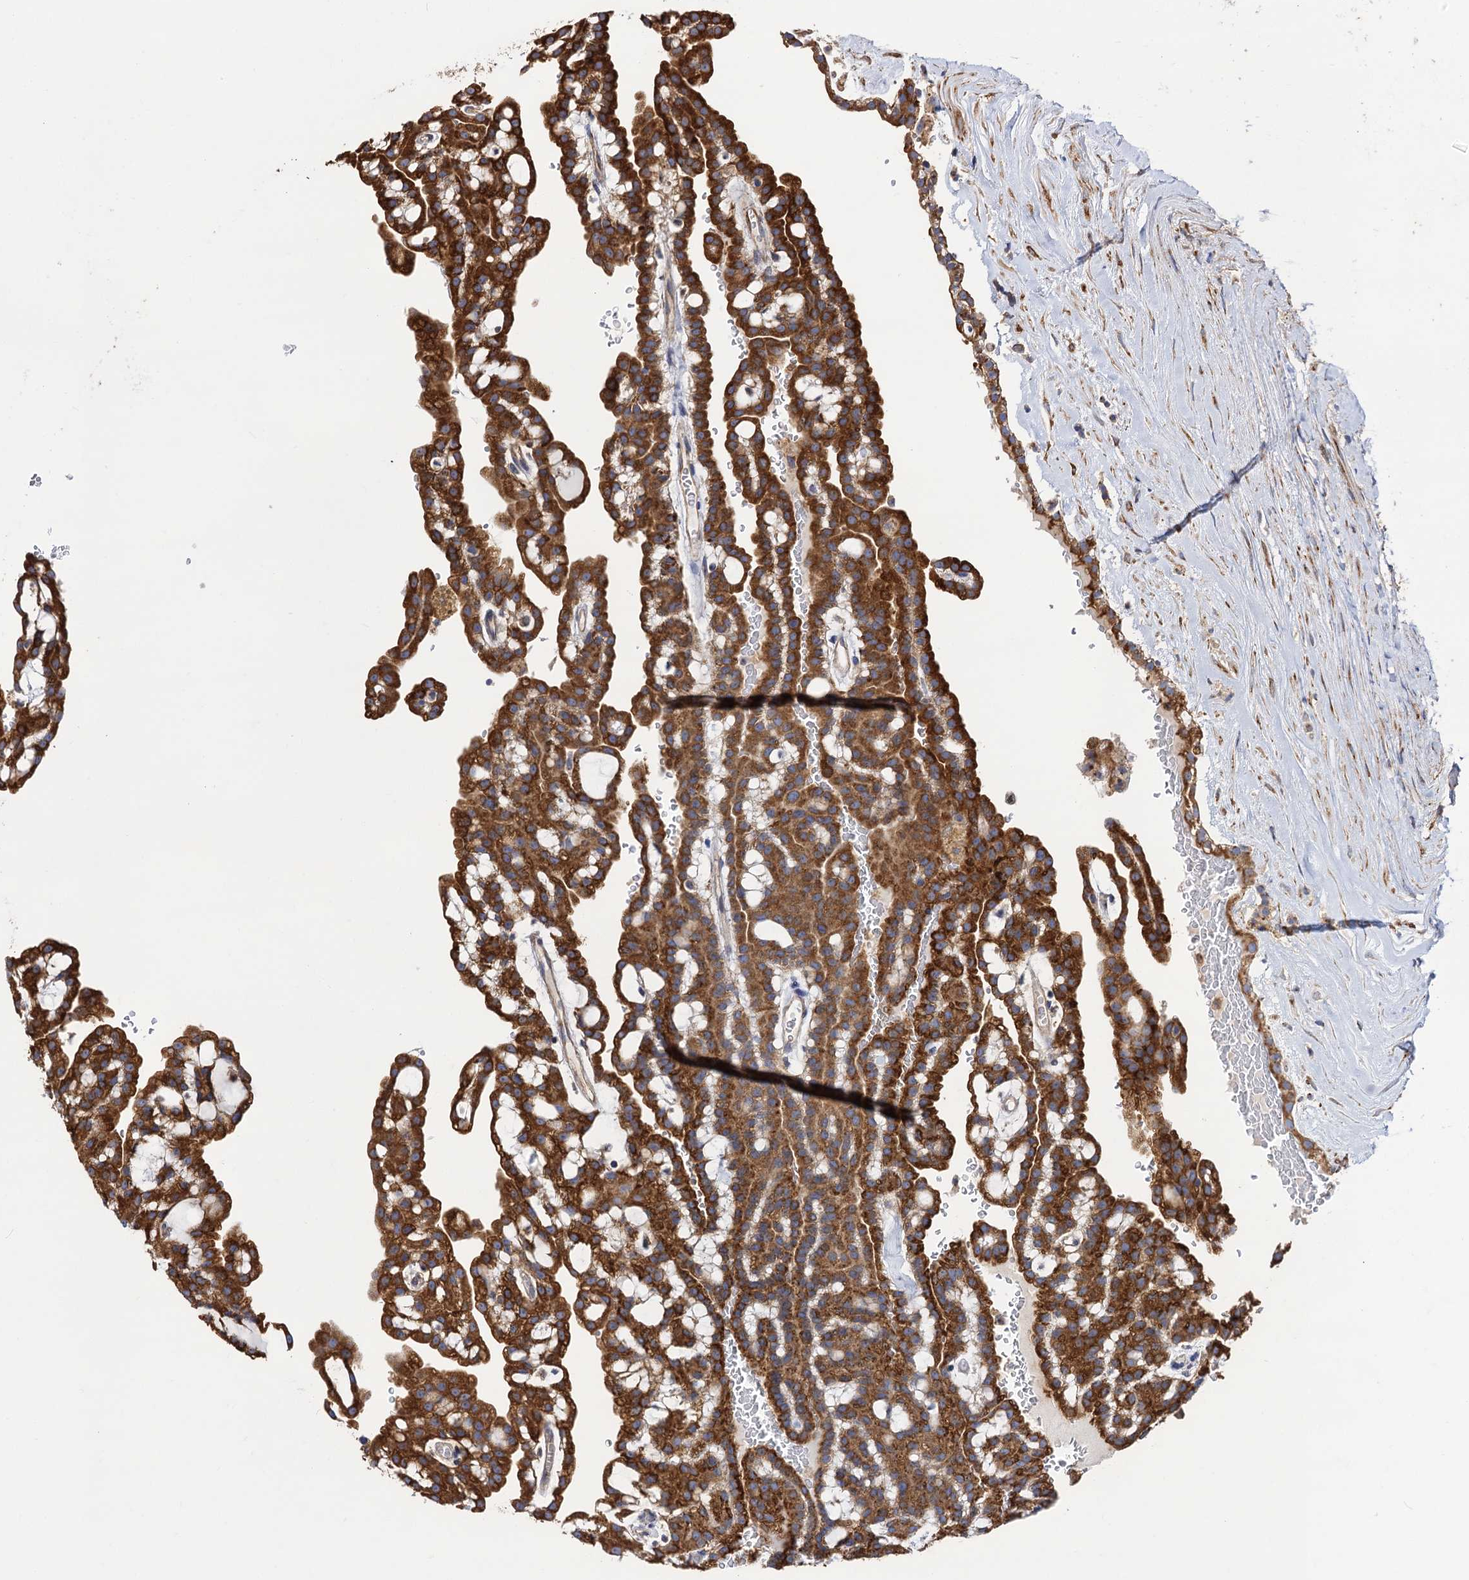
{"staining": {"intensity": "strong", "quantity": ">75%", "location": "cytoplasmic/membranous"}, "tissue": "renal cancer", "cell_type": "Tumor cells", "image_type": "cancer", "snomed": [{"axis": "morphology", "description": "Adenocarcinoma, NOS"}, {"axis": "topography", "description": "Kidney"}], "caption": "Strong cytoplasmic/membranous positivity is appreciated in about >75% of tumor cells in renal cancer (adenocarcinoma).", "gene": "DYDC1", "patient": {"sex": "male", "age": 63}}